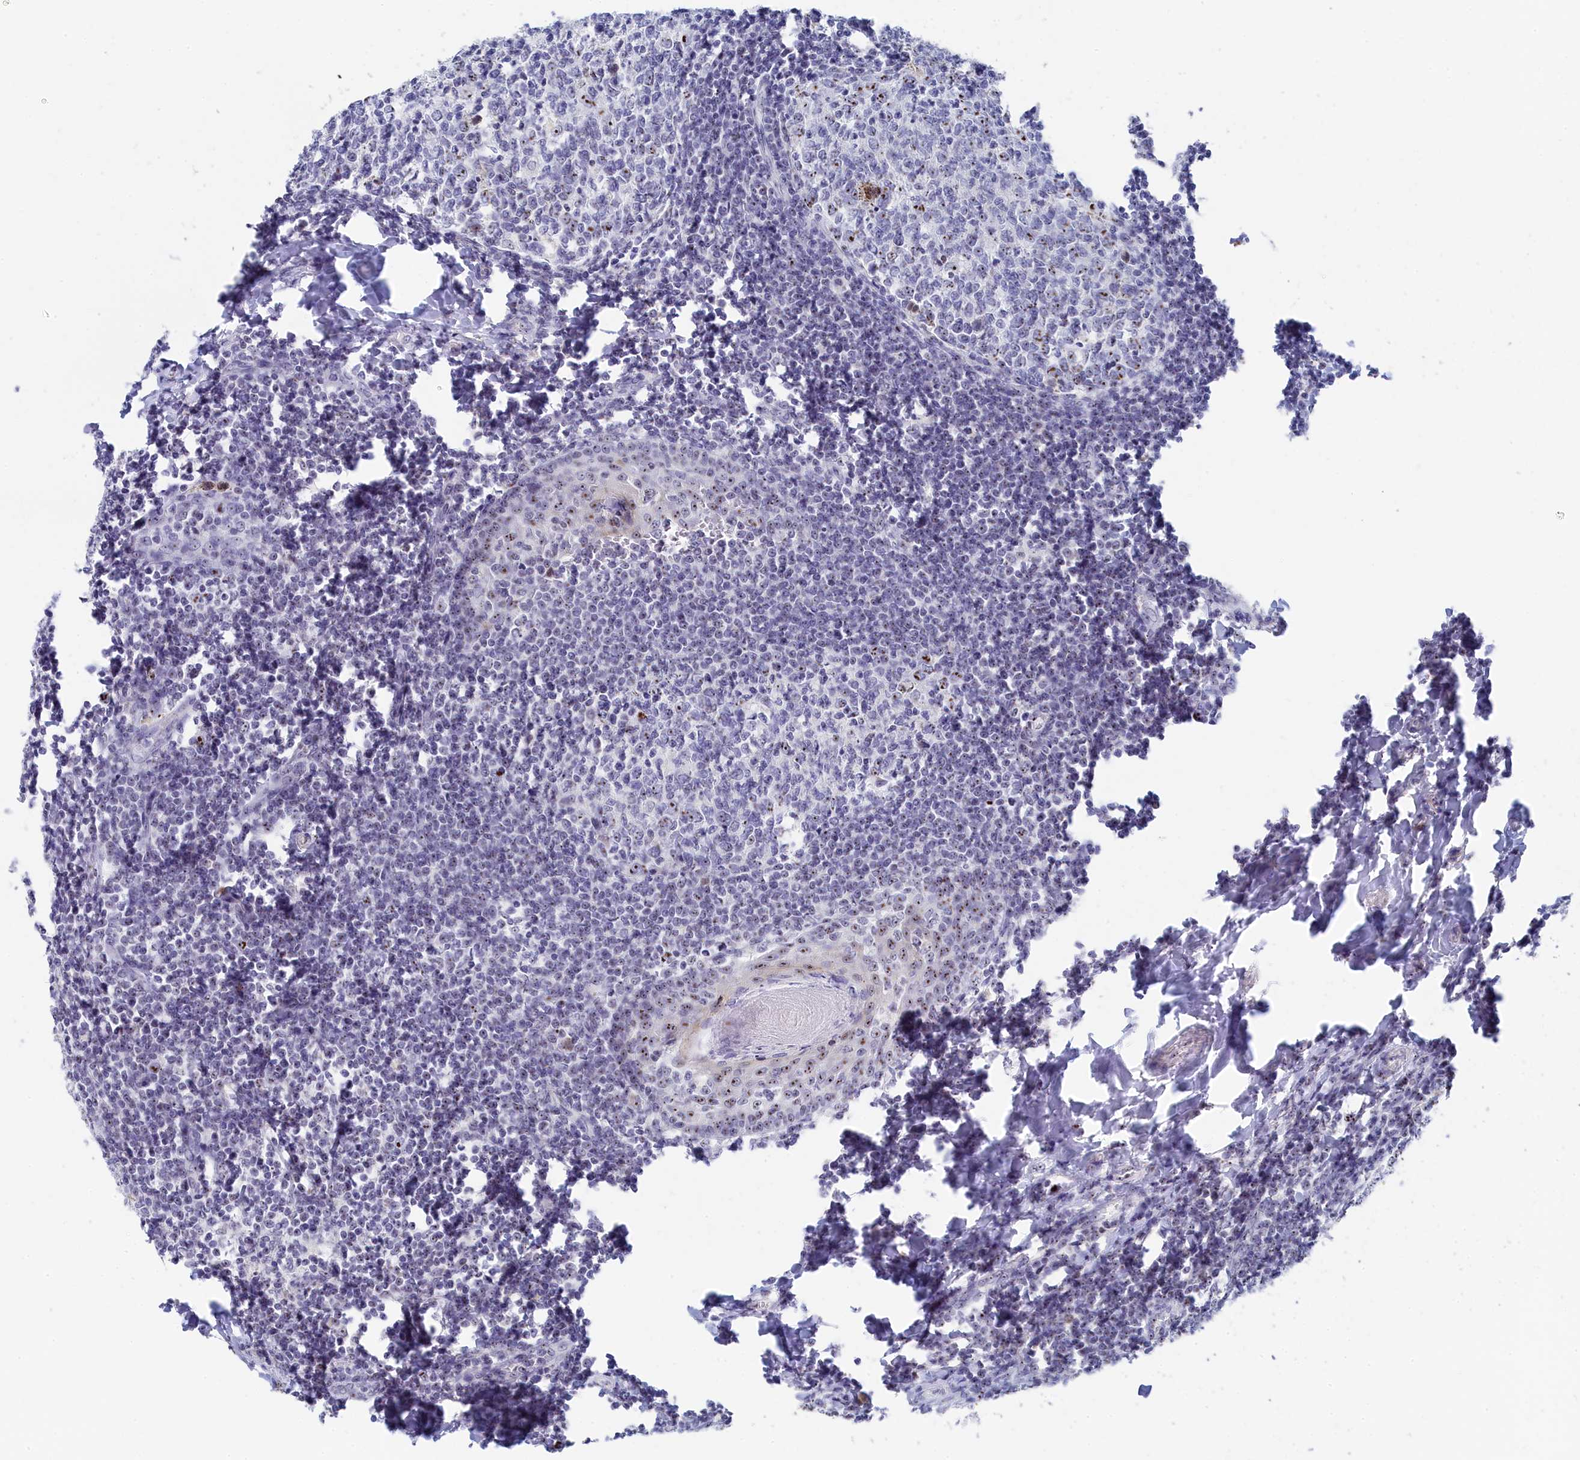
{"staining": {"intensity": "moderate", "quantity": "<25%", "location": "nuclear"}, "tissue": "tonsil", "cell_type": "Germinal center cells", "image_type": "normal", "snomed": [{"axis": "morphology", "description": "Normal tissue, NOS"}, {"axis": "topography", "description": "Tonsil"}], "caption": "A high-resolution micrograph shows IHC staining of unremarkable tonsil, which reveals moderate nuclear staining in approximately <25% of germinal center cells. (Brightfield microscopy of DAB IHC at high magnification).", "gene": "RSL1D1", "patient": {"sex": "female", "age": 19}}